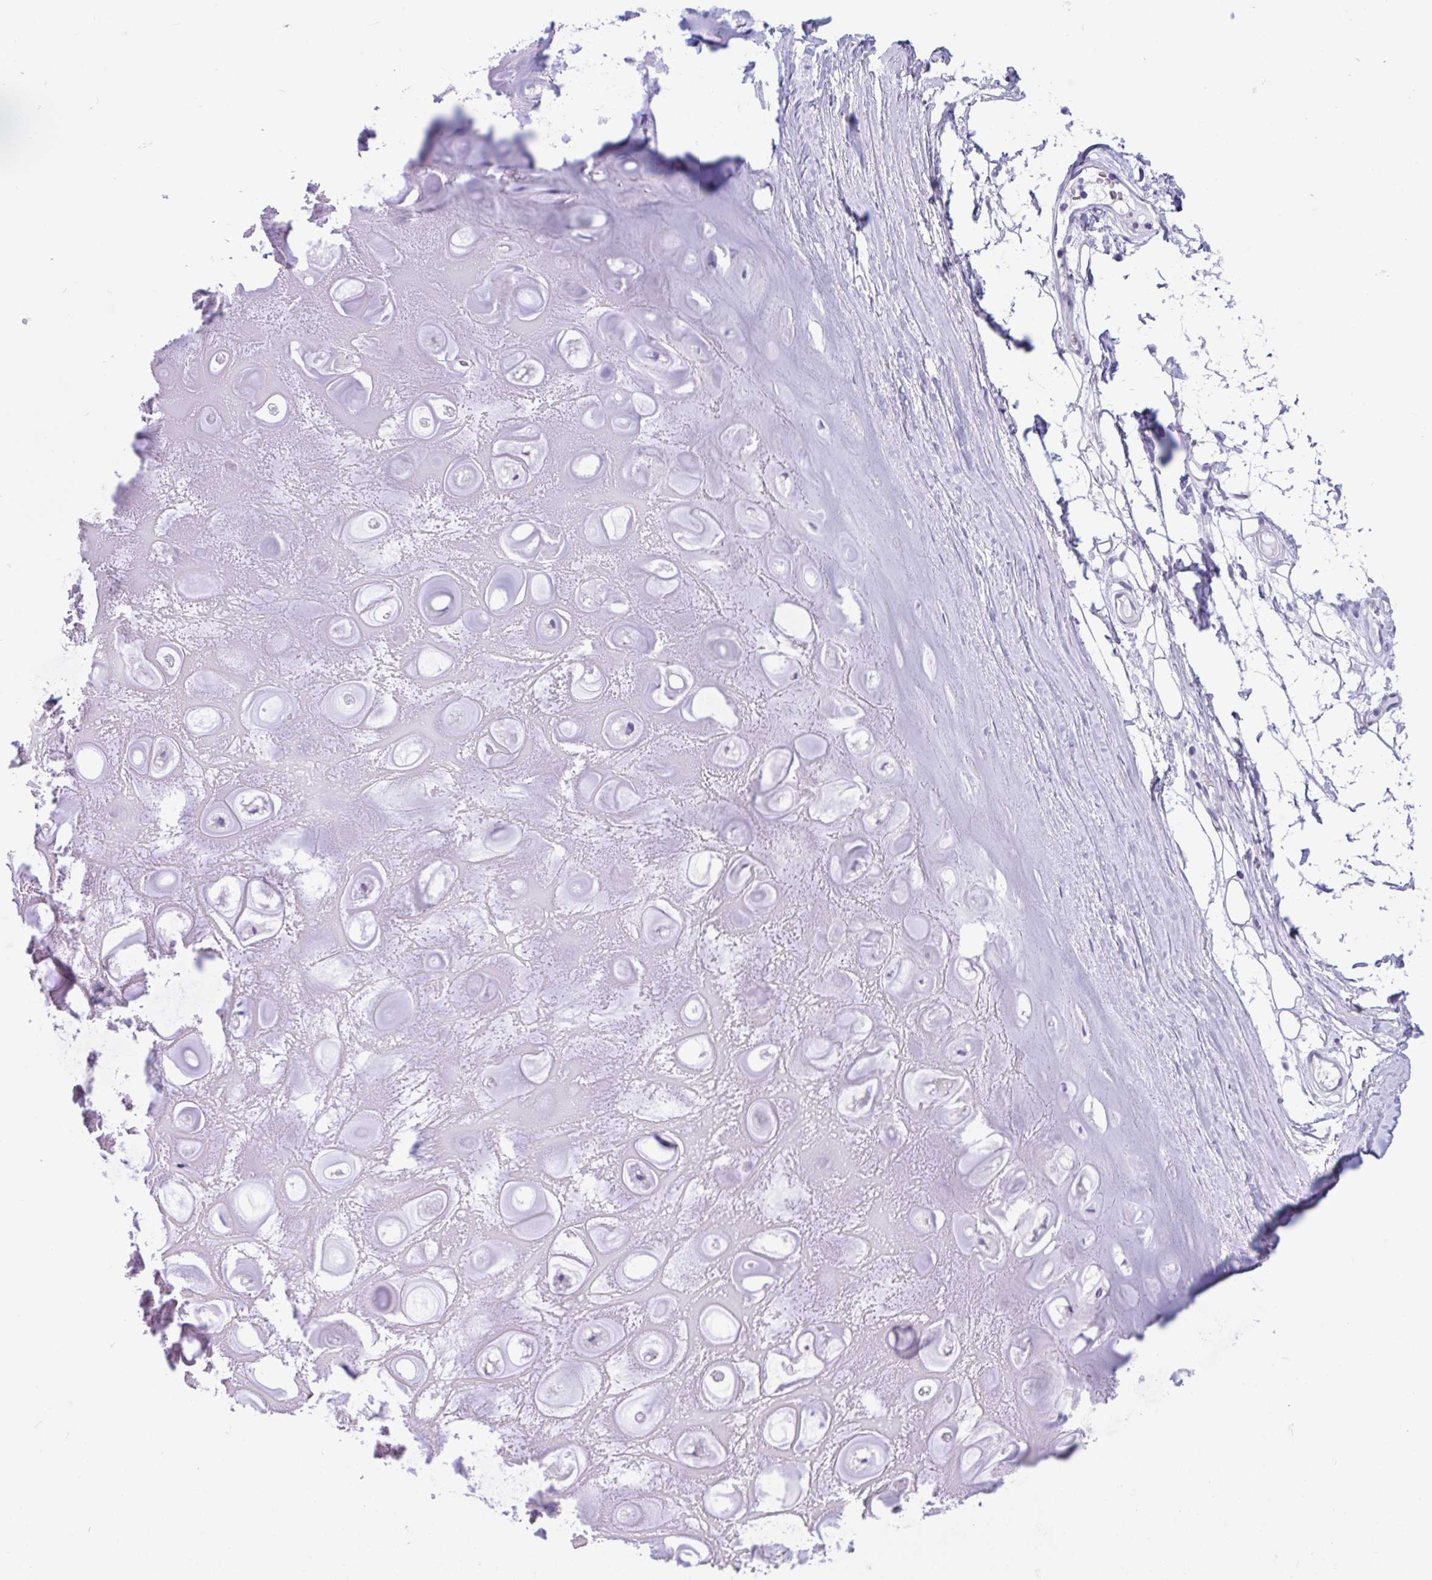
{"staining": {"intensity": "negative", "quantity": "none", "location": "none"}, "tissue": "adipose tissue", "cell_type": "Adipocytes", "image_type": "normal", "snomed": [{"axis": "morphology", "description": "Normal tissue, NOS"}, {"axis": "topography", "description": "Lymph node"}, {"axis": "topography", "description": "Cartilage tissue"}, {"axis": "topography", "description": "Nasopharynx"}], "caption": "A micrograph of adipose tissue stained for a protein demonstrates no brown staining in adipocytes. The staining is performed using DAB brown chromogen with nuclei counter-stained in using hematoxylin.", "gene": "ZNF319", "patient": {"sex": "male", "age": 63}}